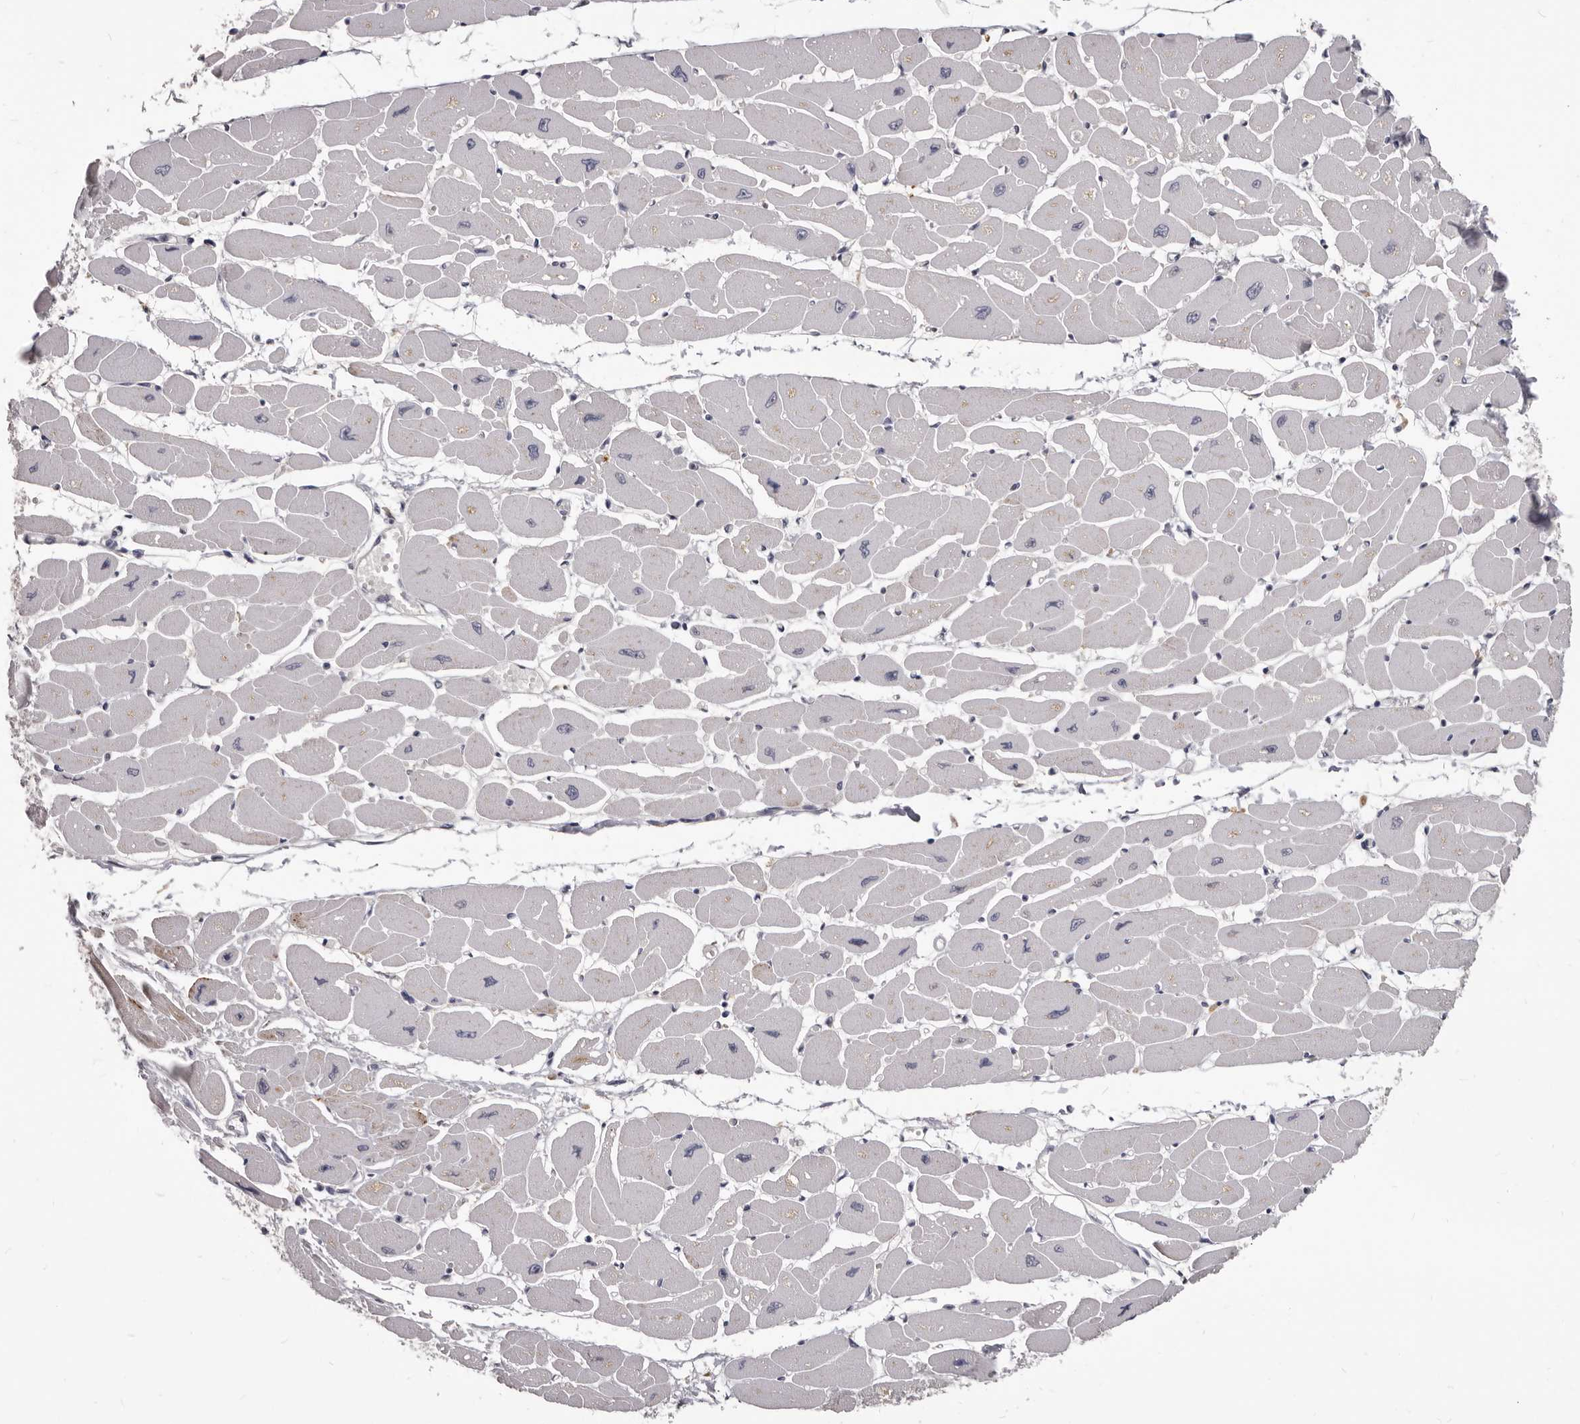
{"staining": {"intensity": "weak", "quantity": "<25%", "location": "cytoplasmic/membranous"}, "tissue": "heart muscle", "cell_type": "Cardiomyocytes", "image_type": "normal", "snomed": [{"axis": "morphology", "description": "Normal tissue, NOS"}, {"axis": "topography", "description": "Heart"}], "caption": "There is no significant staining in cardiomyocytes of heart muscle. (DAB (3,3'-diaminobenzidine) immunohistochemistry with hematoxylin counter stain).", "gene": "PI4K2A", "patient": {"sex": "female", "age": 54}}